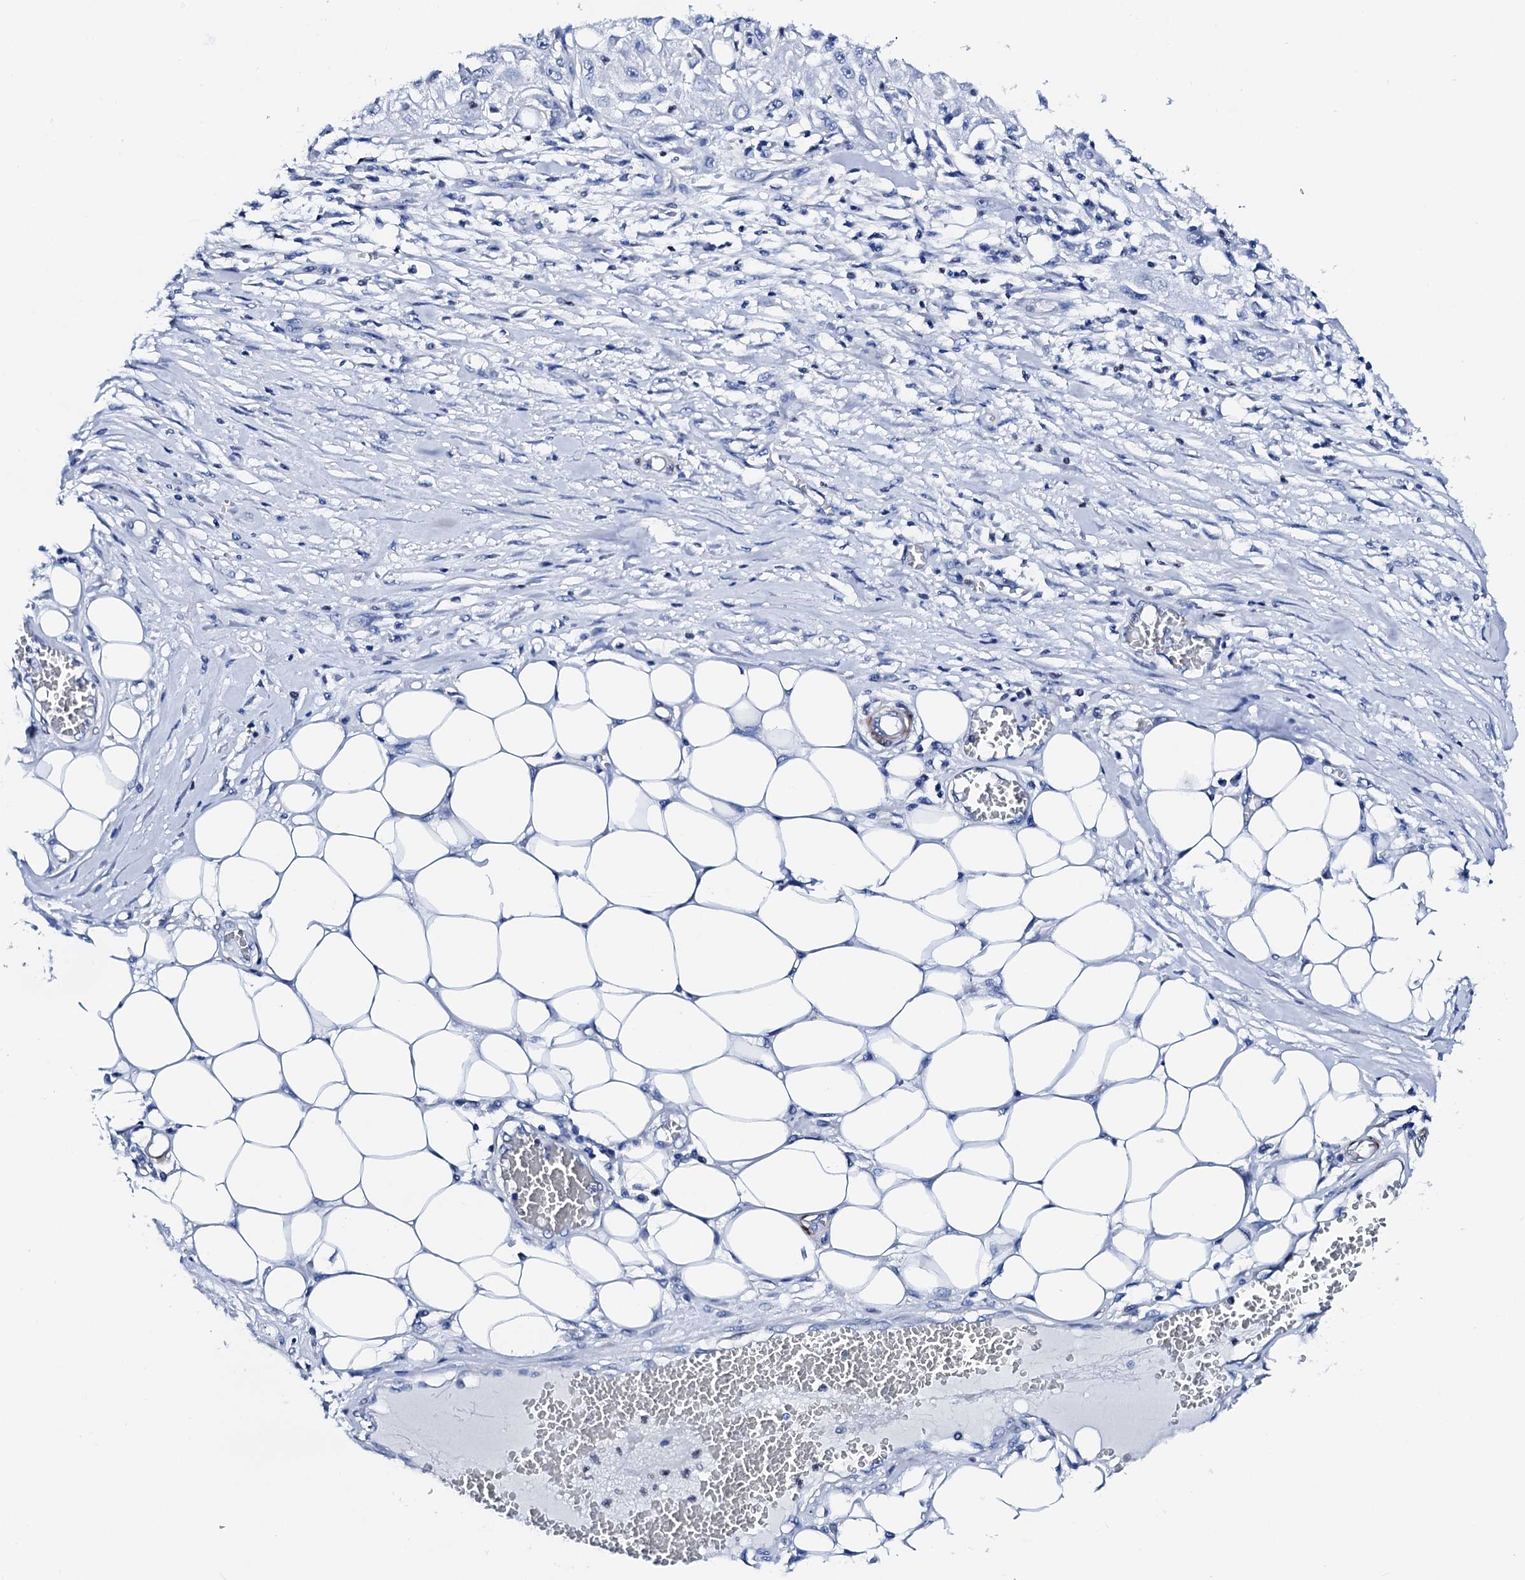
{"staining": {"intensity": "negative", "quantity": "none", "location": "none"}, "tissue": "skin cancer", "cell_type": "Tumor cells", "image_type": "cancer", "snomed": [{"axis": "morphology", "description": "Squamous cell carcinoma, NOS"}, {"axis": "morphology", "description": "Squamous cell carcinoma, metastatic, NOS"}, {"axis": "topography", "description": "Skin"}, {"axis": "topography", "description": "Lymph node"}], "caption": "Tumor cells are negative for protein expression in human skin cancer (metastatic squamous cell carcinoma). (Stains: DAB immunohistochemistry (IHC) with hematoxylin counter stain, Microscopy: brightfield microscopy at high magnification).", "gene": "NRIP2", "patient": {"sex": "male", "age": 75}}